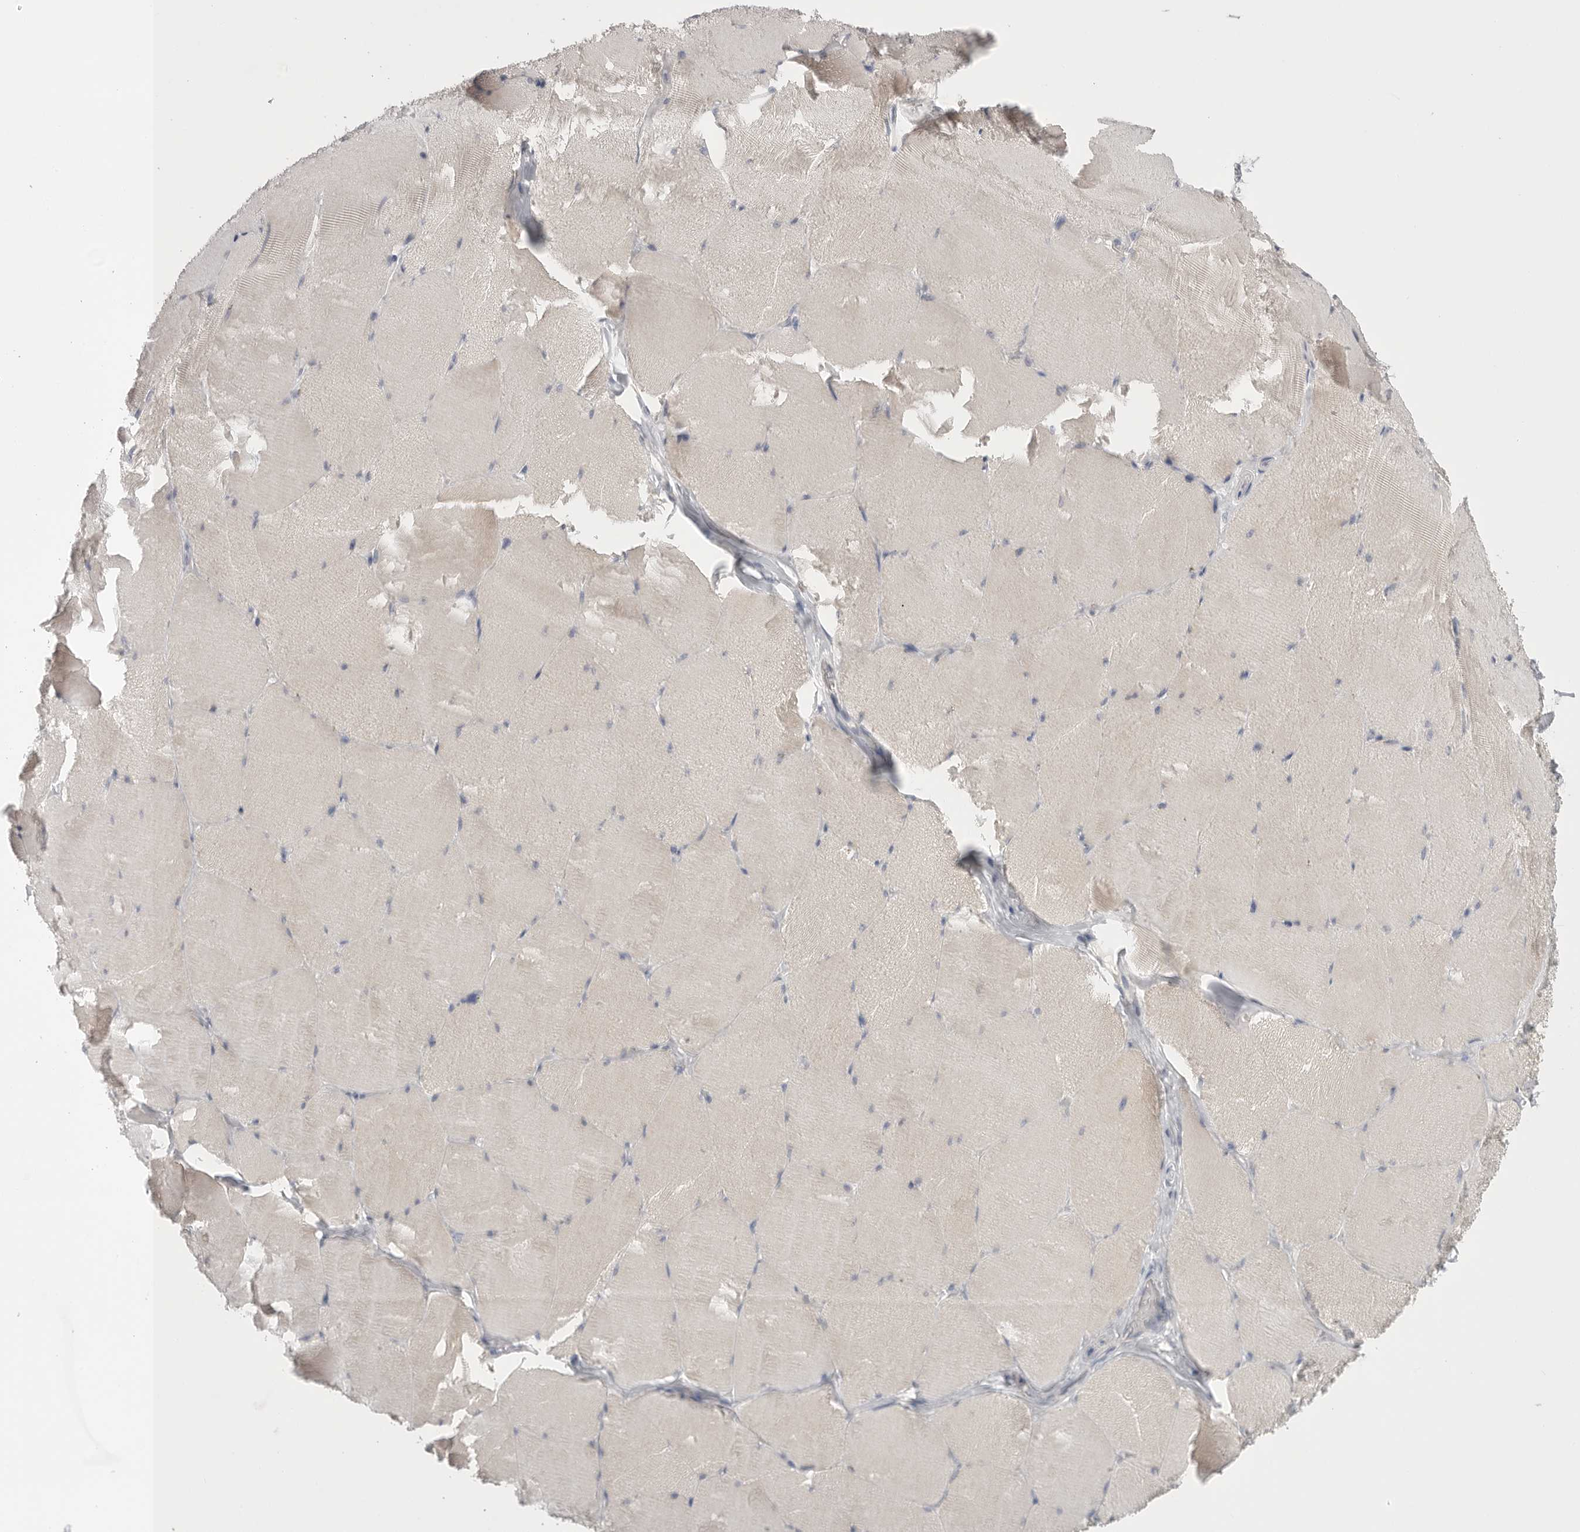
{"staining": {"intensity": "weak", "quantity": "<25%", "location": "cytoplasmic/membranous"}, "tissue": "skeletal muscle", "cell_type": "Myocytes", "image_type": "normal", "snomed": [{"axis": "morphology", "description": "Normal tissue, NOS"}, {"axis": "topography", "description": "Skin"}, {"axis": "topography", "description": "Skeletal muscle"}], "caption": "High power microscopy micrograph of an immunohistochemistry (IHC) histopathology image of benign skeletal muscle, revealing no significant staining in myocytes.", "gene": "CCDC126", "patient": {"sex": "male", "age": 83}}